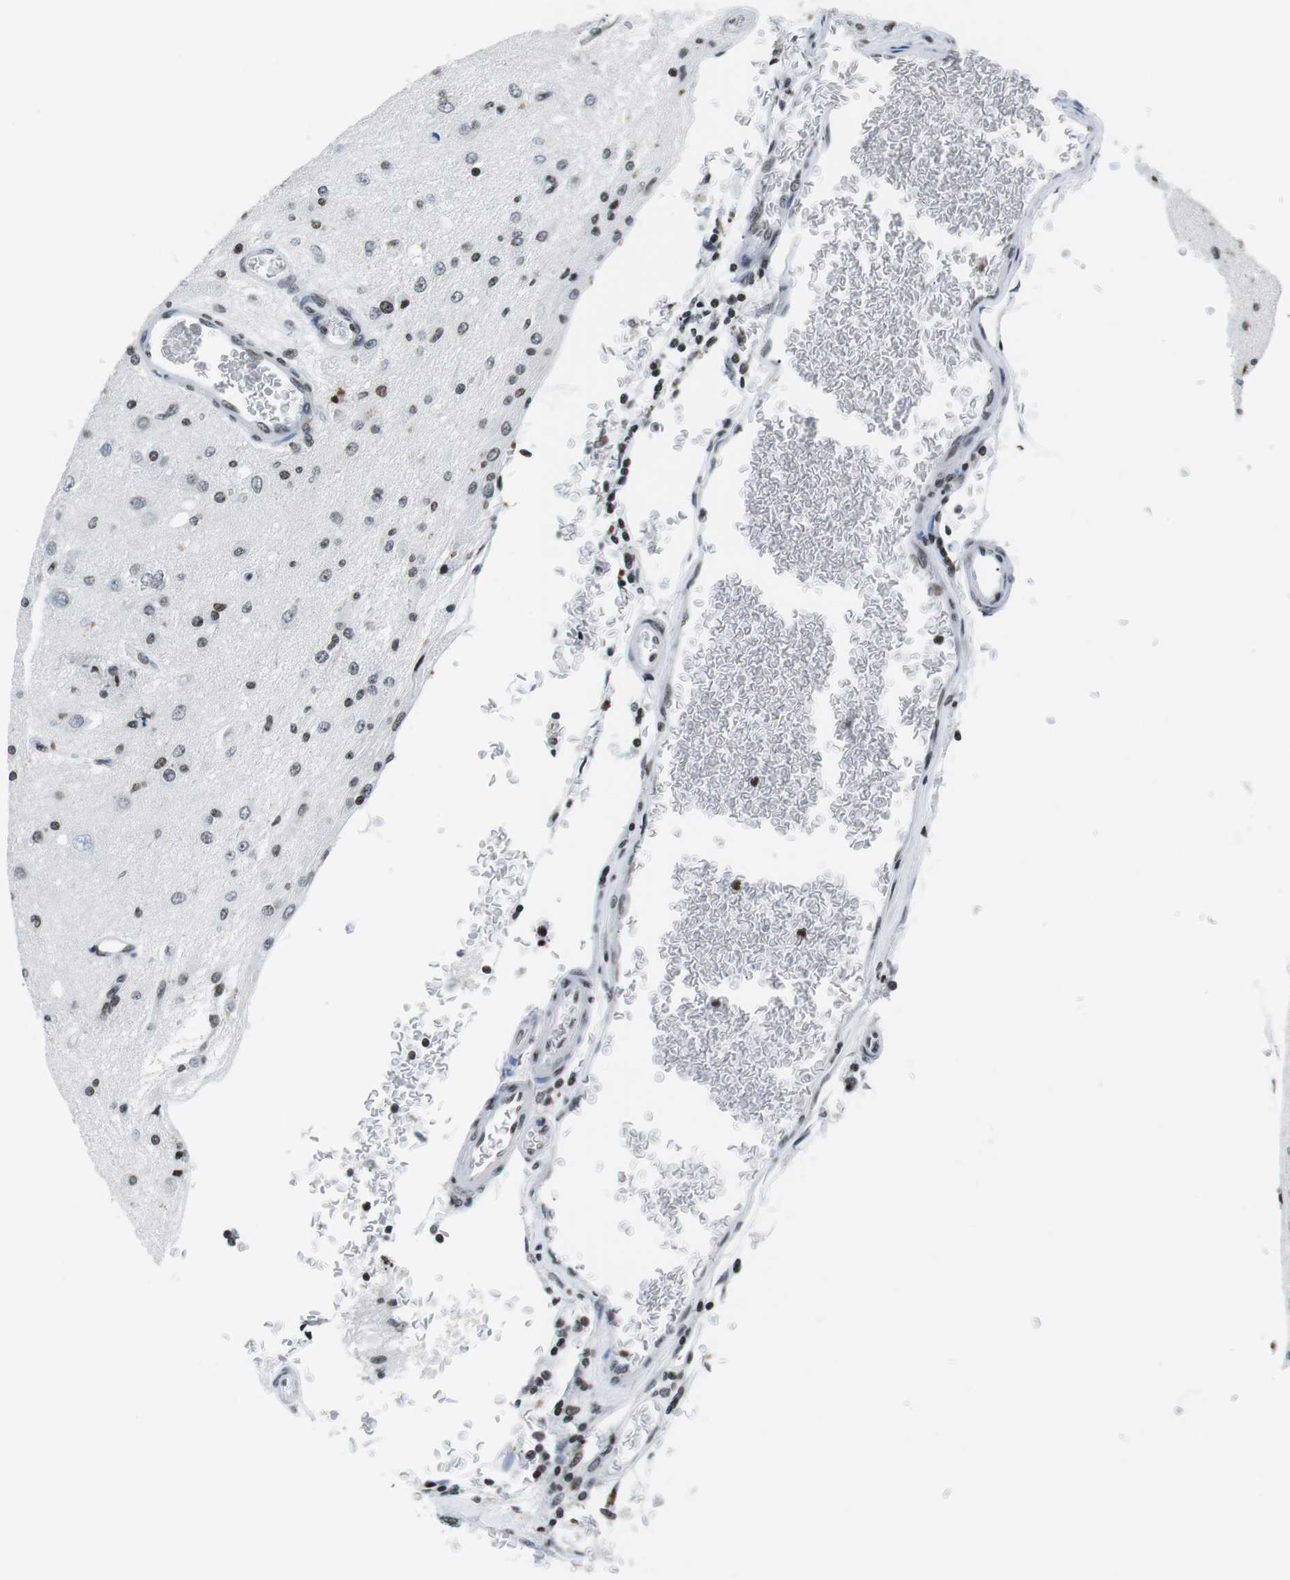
{"staining": {"intensity": "weak", "quantity": "25%-75%", "location": "nuclear"}, "tissue": "glioma", "cell_type": "Tumor cells", "image_type": "cancer", "snomed": [{"axis": "morphology", "description": "Normal tissue, NOS"}, {"axis": "morphology", "description": "Glioma, malignant, High grade"}, {"axis": "topography", "description": "Cerebral cortex"}], "caption": "Human malignant glioma (high-grade) stained with a protein marker displays weak staining in tumor cells.", "gene": "E2F2", "patient": {"sex": "male", "age": 77}}